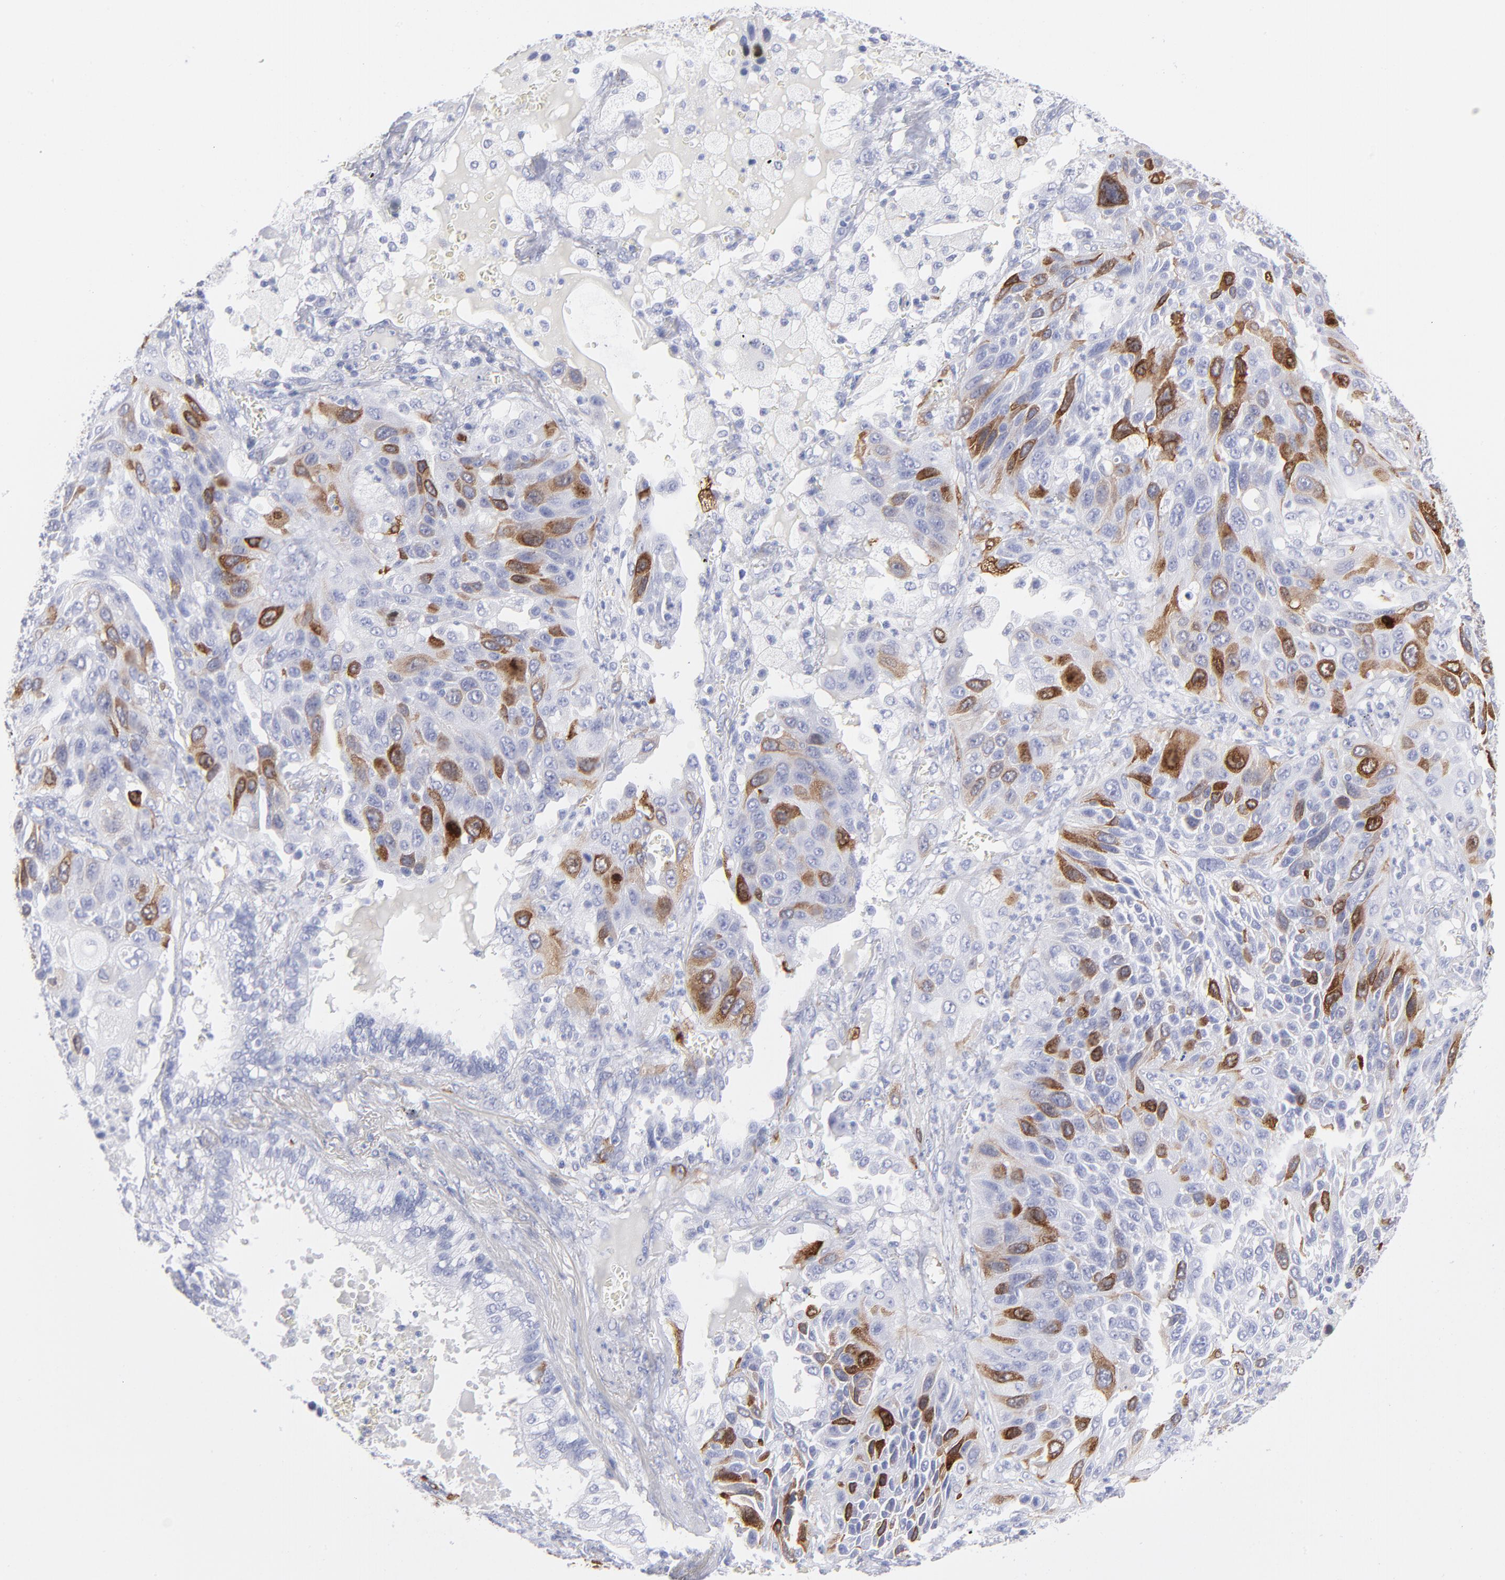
{"staining": {"intensity": "strong", "quantity": "25%-75%", "location": "cytoplasmic/membranous"}, "tissue": "lung cancer", "cell_type": "Tumor cells", "image_type": "cancer", "snomed": [{"axis": "morphology", "description": "Squamous cell carcinoma, NOS"}, {"axis": "topography", "description": "Lung"}], "caption": "Protein staining of squamous cell carcinoma (lung) tissue exhibits strong cytoplasmic/membranous expression in about 25%-75% of tumor cells.", "gene": "CCNB1", "patient": {"sex": "female", "age": 76}}